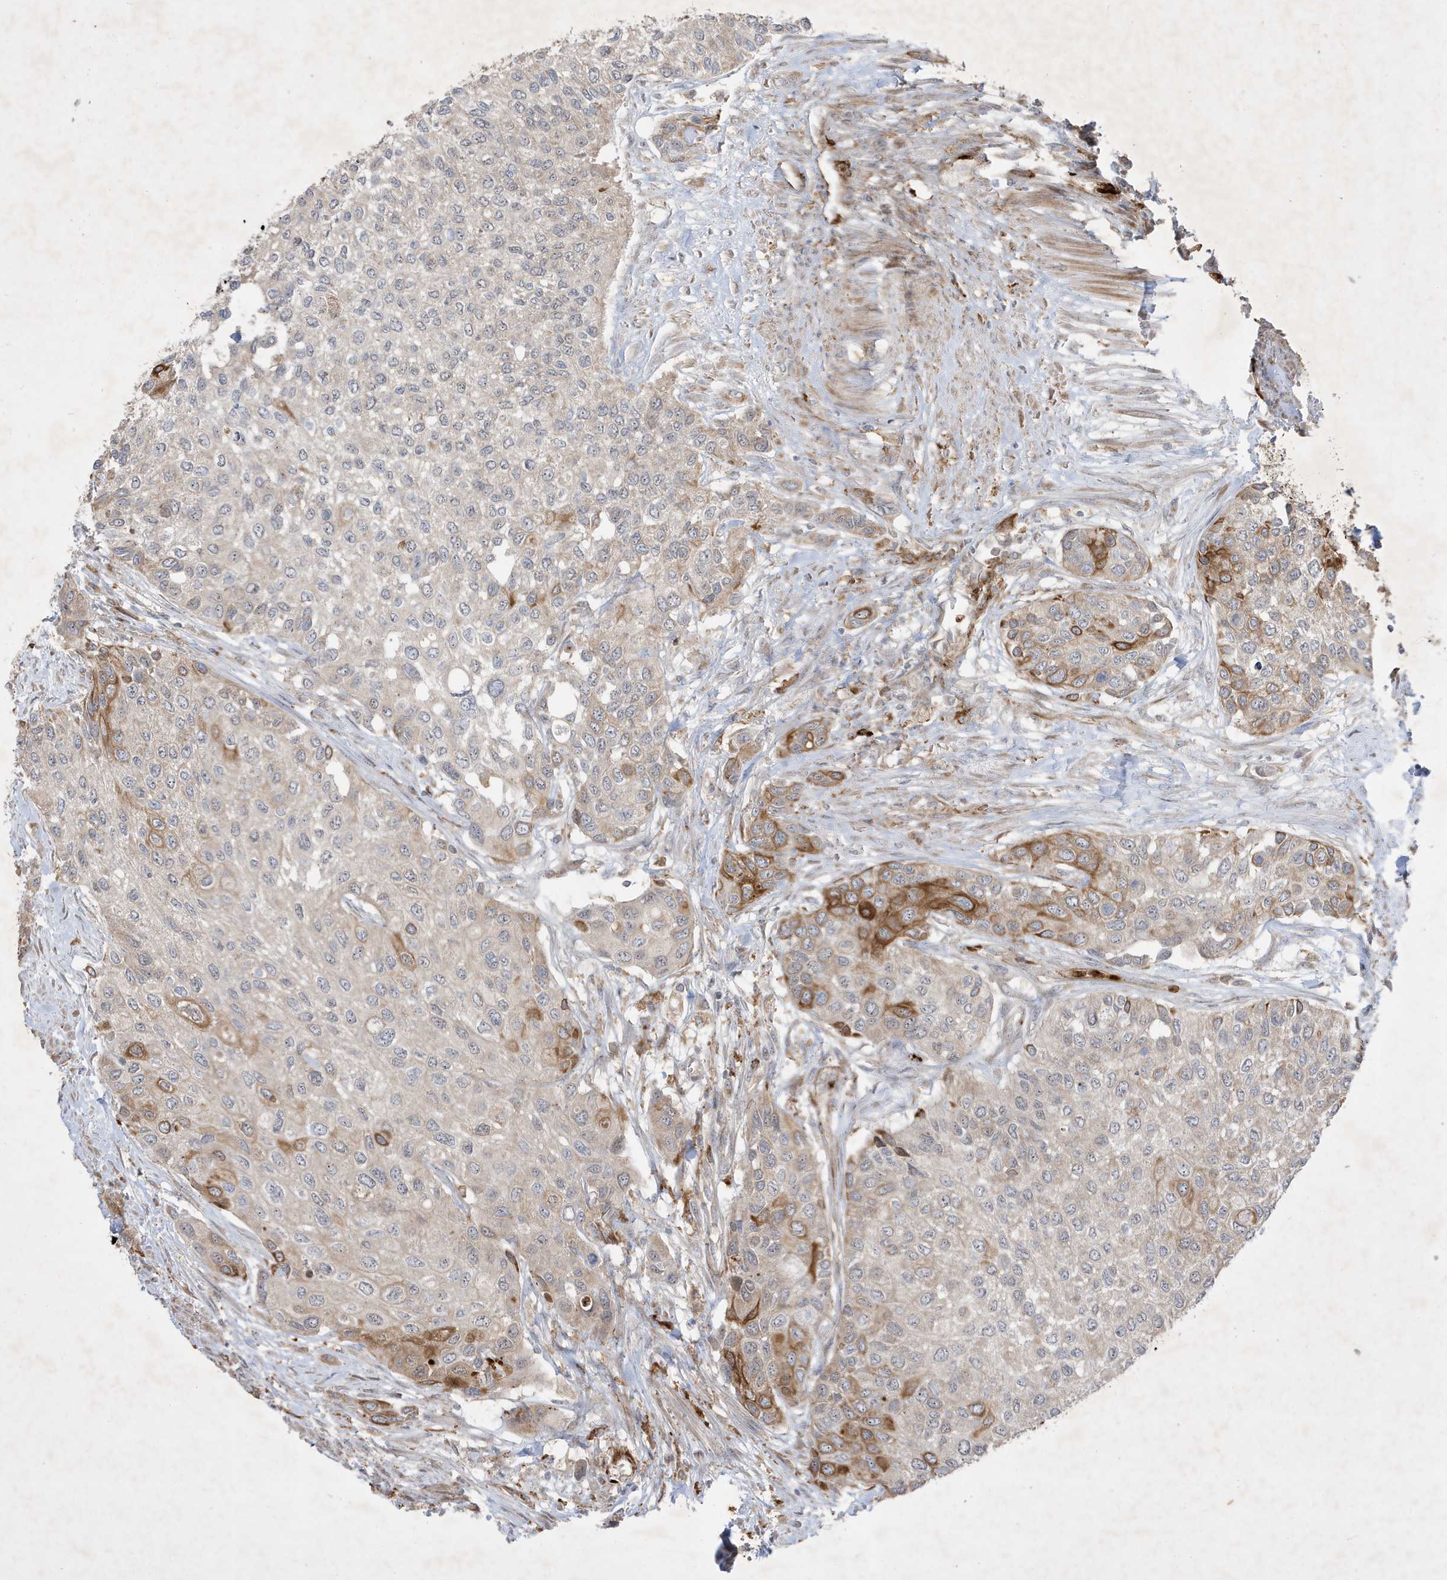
{"staining": {"intensity": "moderate", "quantity": "<25%", "location": "cytoplasmic/membranous"}, "tissue": "urothelial cancer", "cell_type": "Tumor cells", "image_type": "cancer", "snomed": [{"axis": "morphology", "description": "Normal tissue, NOS"}, {"axis": "morphology", "description": "Urothelial carcinoma, High grade"}, {"axis": "topography", "description": "Vascular tissue"}, {"axis": "topography", "description": "Urinary bladder"}], "caption": "An immunohistochemistry micrograph of tumor tissue is shown. Protein staining in brown highlights moderate cytoplasmic/membranous positivity in urothelial cancer within tumor cells.", "gene": "IFT57", "patient": {"sex": "female", "age": 56}}